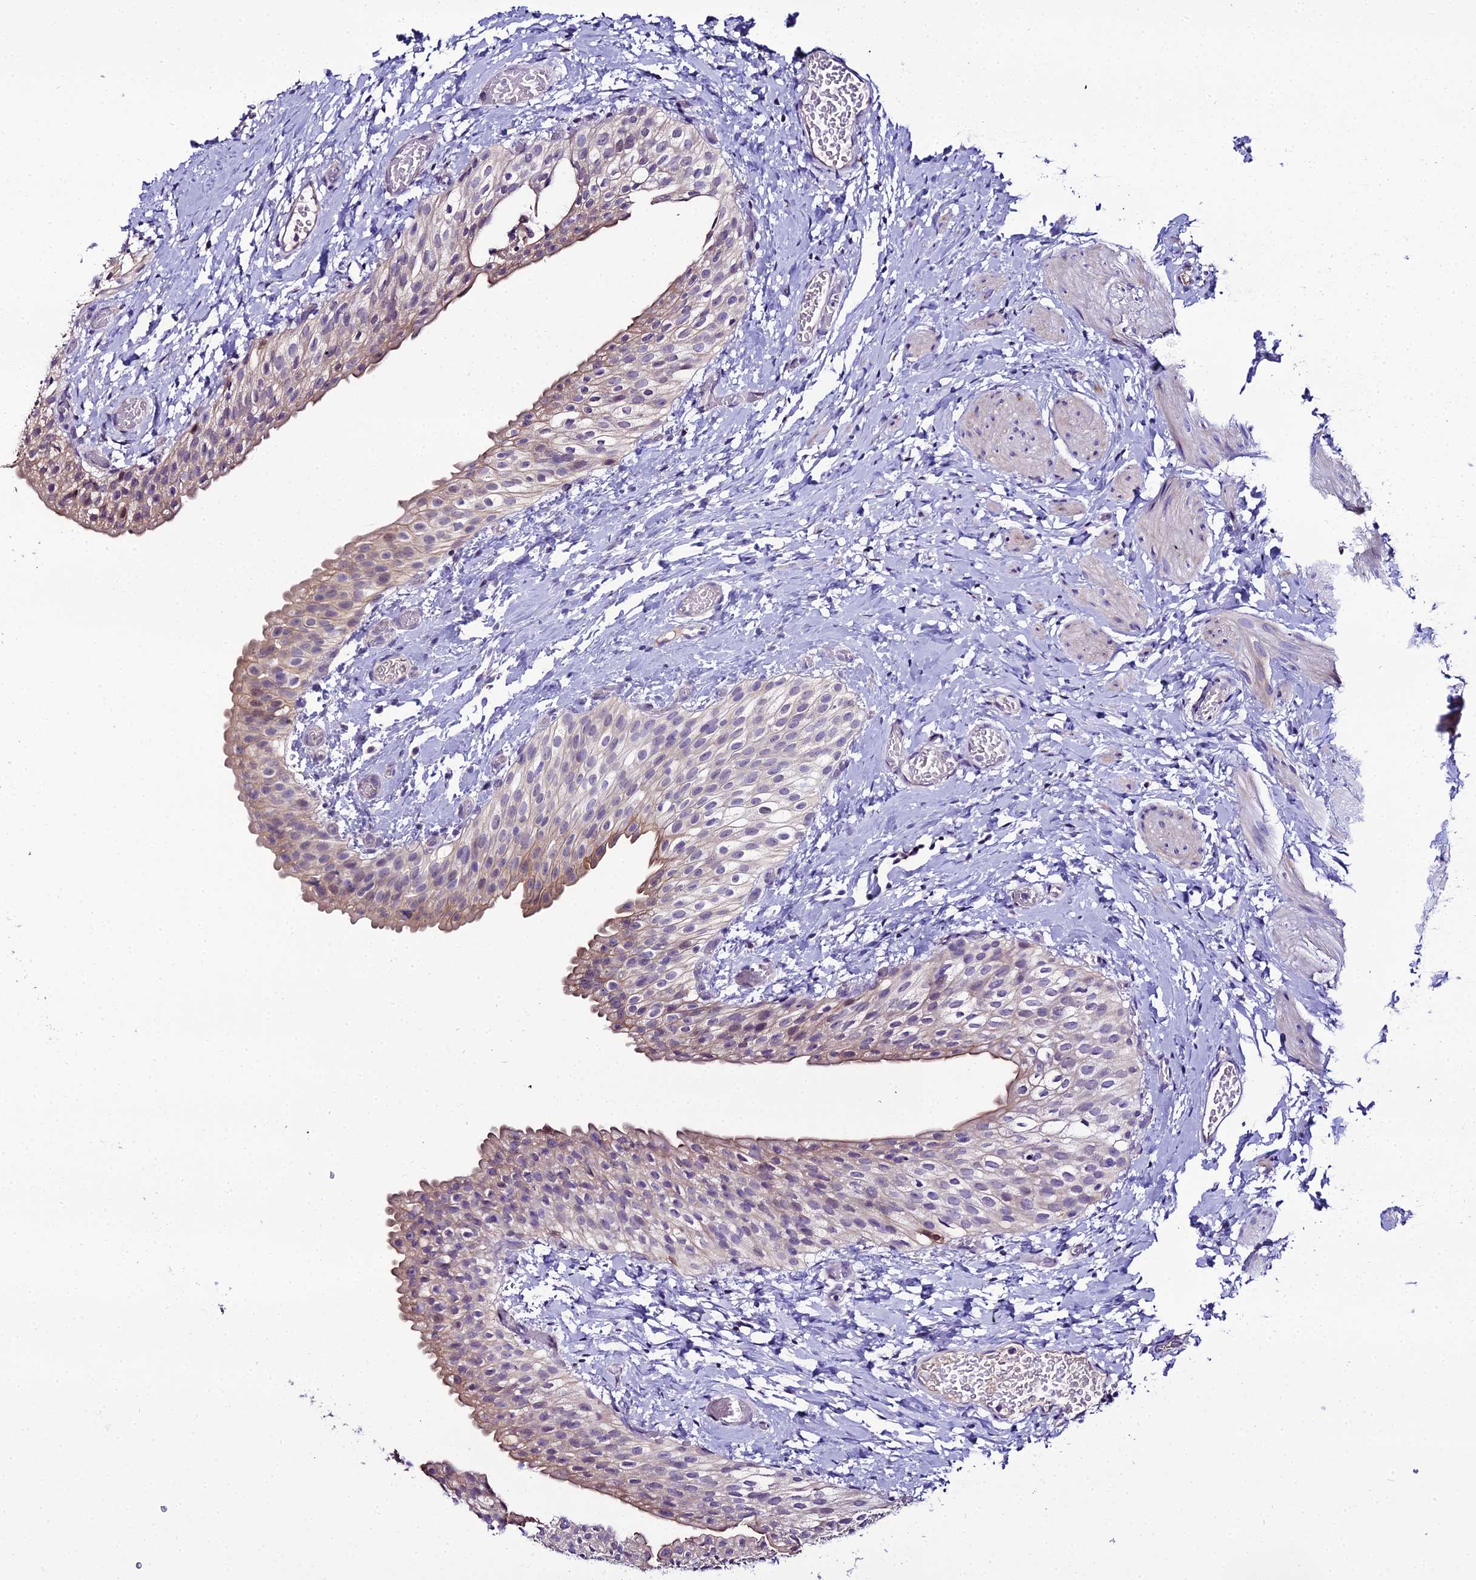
{"staining": {"intensity": "moderate", "quantity": "<25%", "location": "cytoplasmic/membranous"}, "tissue": "urinary bladder", "cell_type": "Urothelial cells", "image_type": "normal", "snomed": [{"axis": "morphology", "description": "Normal tissue, NOS"}, {"axis": "topography", "description": "Urinary bladder"}], "caption": "Protein staining of benign urinary bladder shows moderate cytoplasmic/membranous expression in about <25% of urothelial cells.", "gene": "MB21D2", "patient": {"sex": "male", "age": 1}}